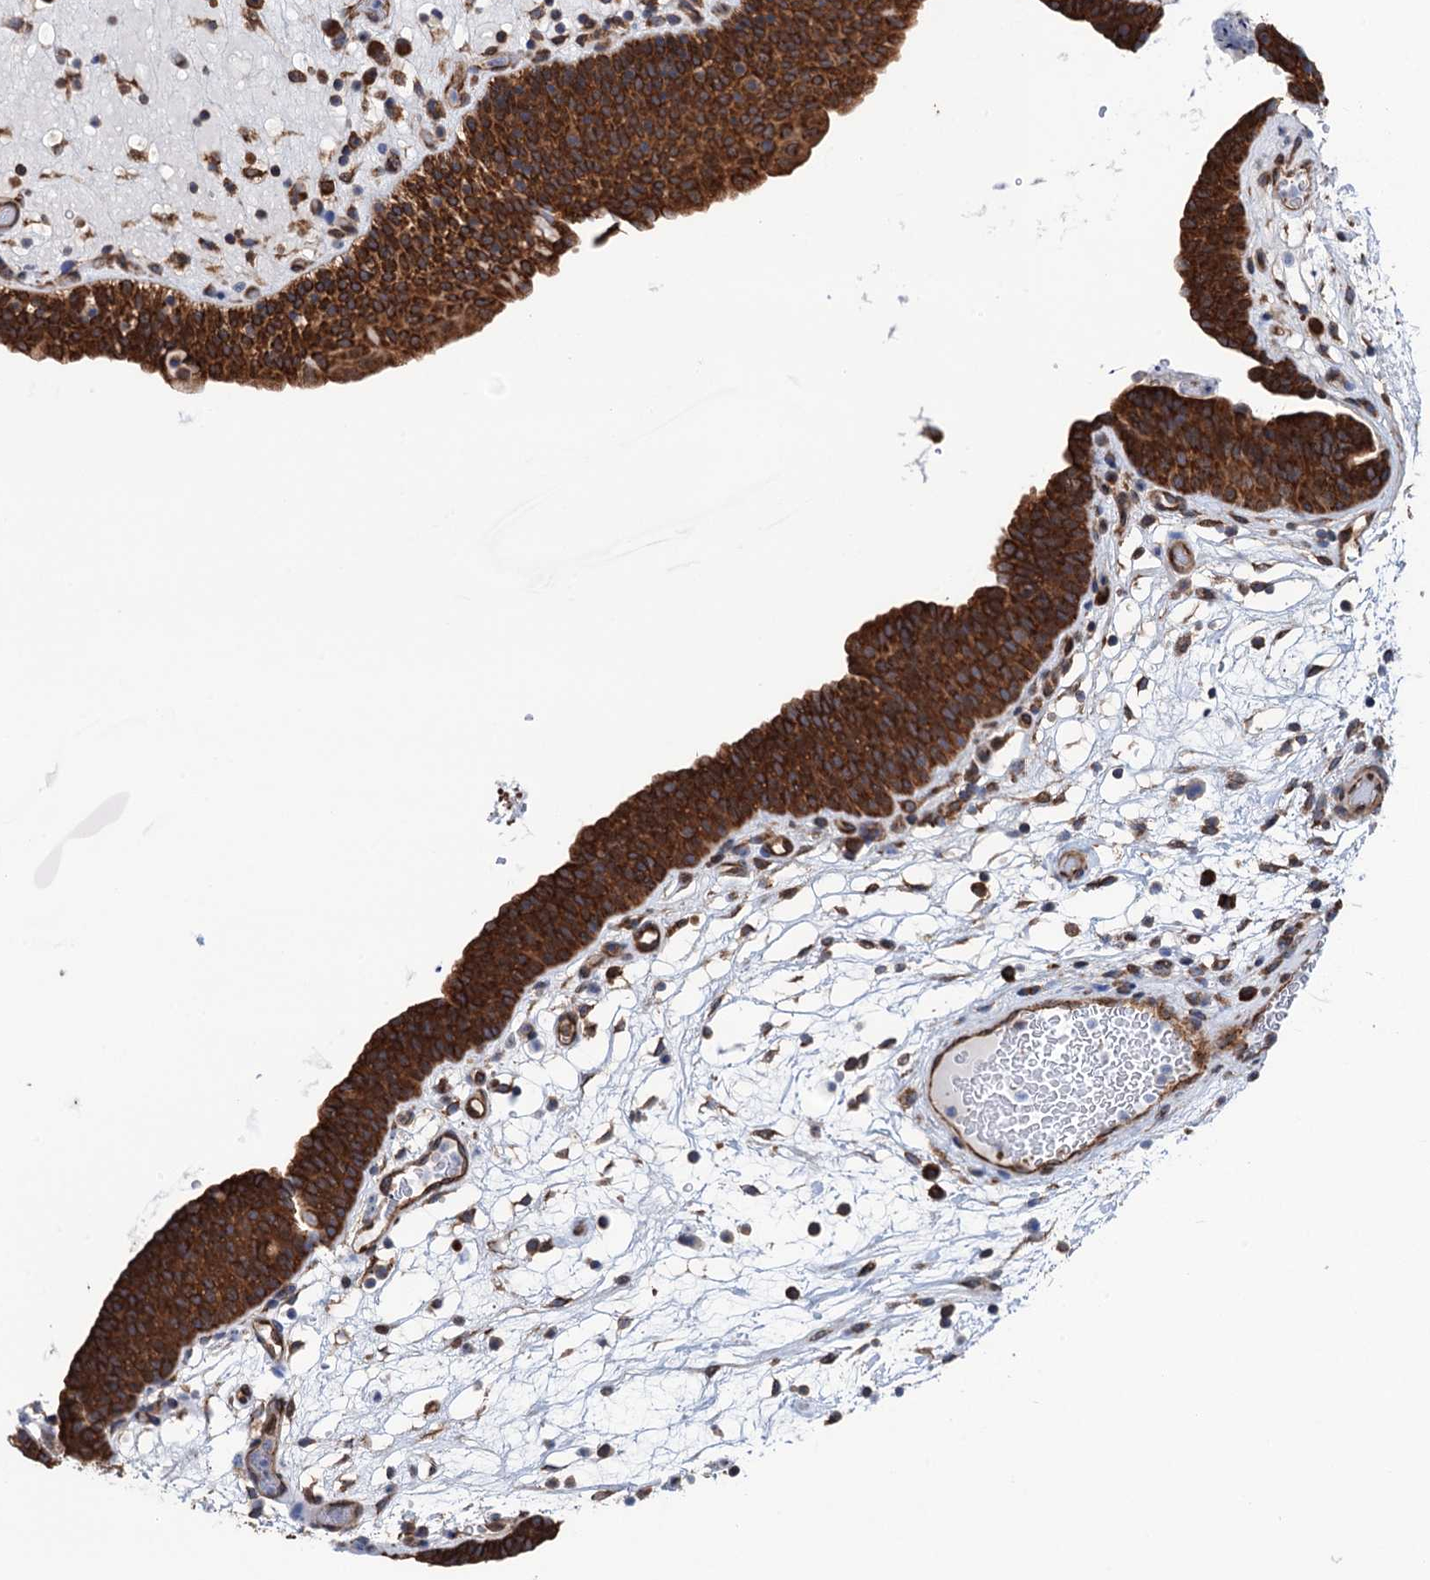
{"staining": {"intensity": "strong", "quantity": ">75%", "location": "cytoplasmic/membranous"}, "tissue": "urinary bladder", "cell_type": "Urothelial cells", "image_type": "normal", "snomed": [{"axis": "morphology", "description": "Normal tissue, NOS"}, {"axis": "topography", "description": "Urinary bladder"}], "caption": "Protein staining exhibits strong cytoplasmic/membranous positivity in approximately >75% of urothelial cells in benign urinary bladder.", "gene": "SLC12A7", "patient": {"sex": "male", "age": 71}}